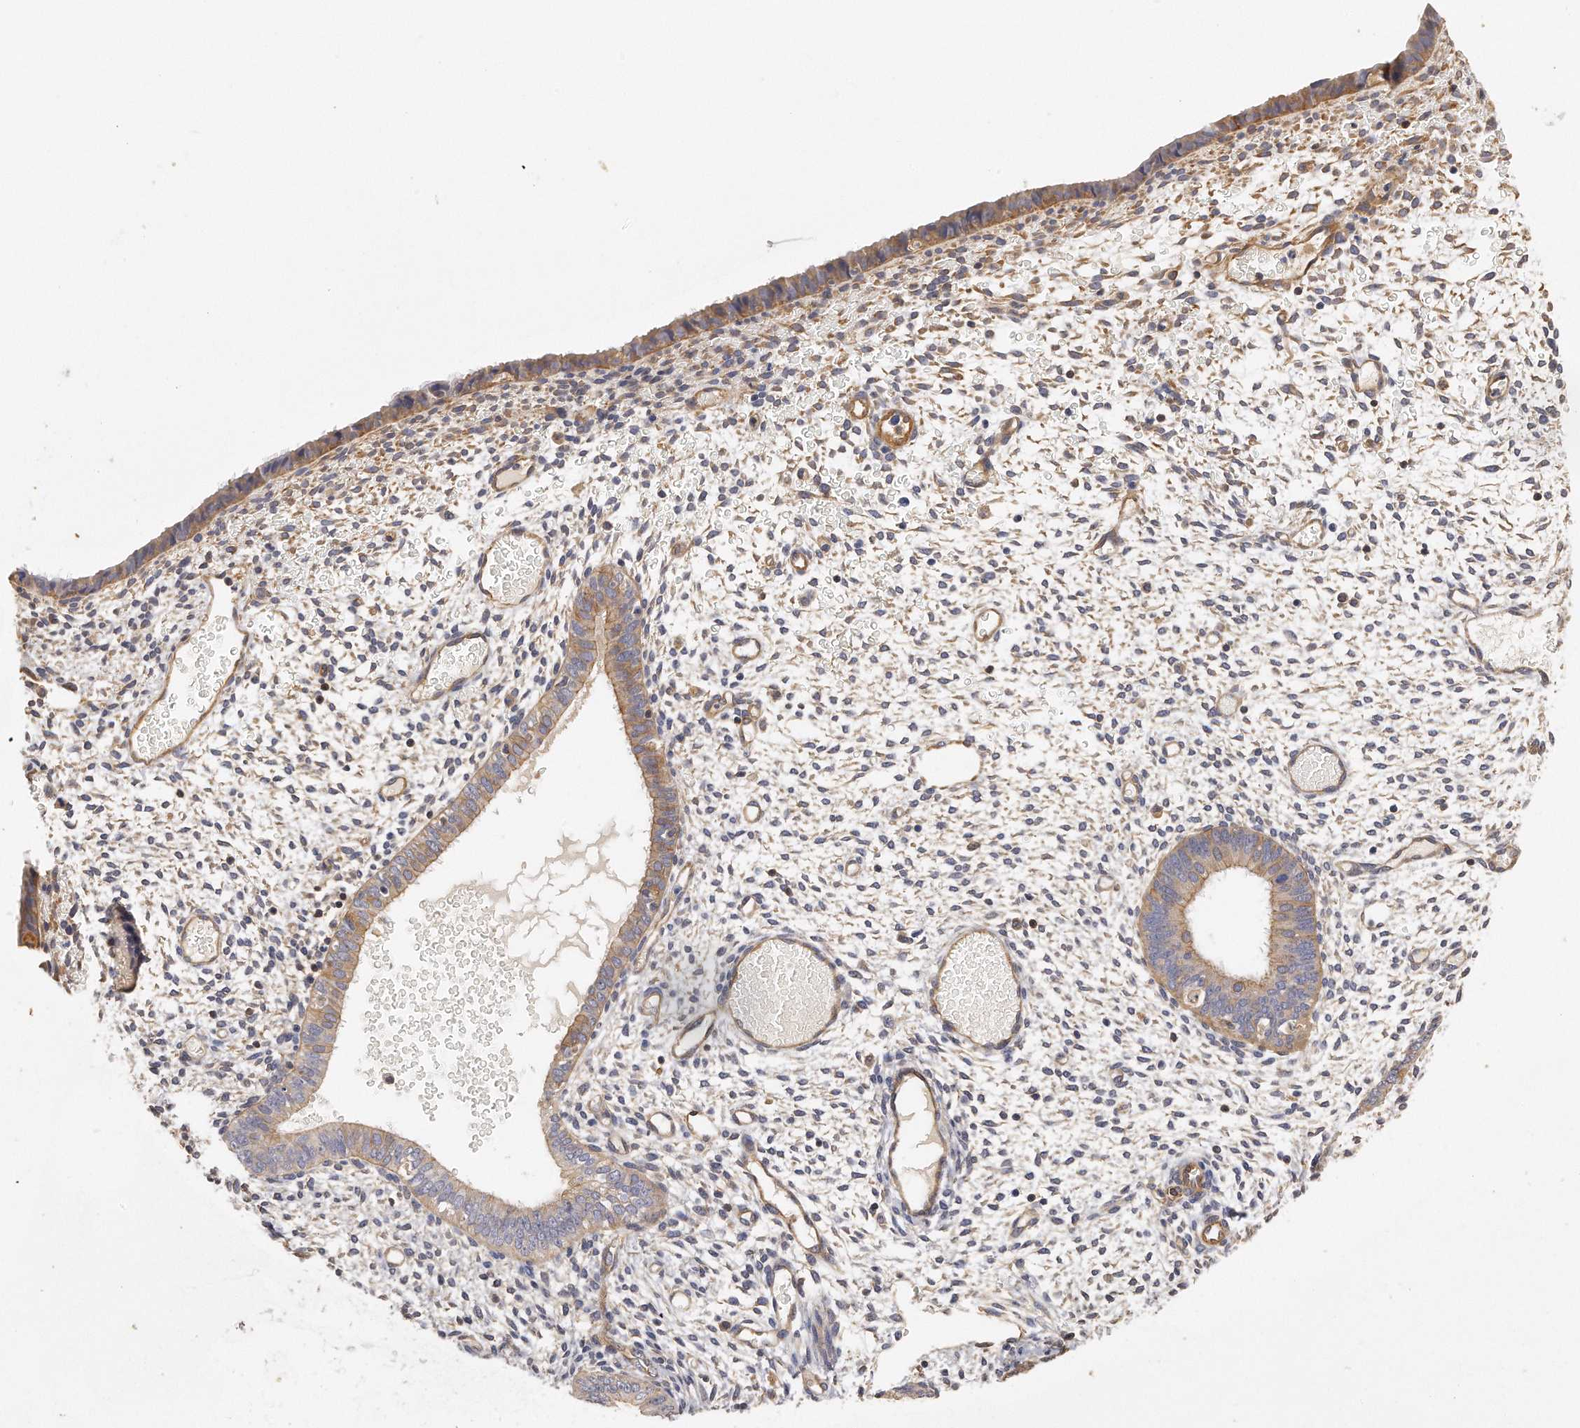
{"staining": {"intensity": "moderate", "quantity": "<25%", "location": "cytoplasmic/membranous"}, "tissue": "endometrium", "cell_type": "Cells in endometrial stroma", "image_type": "normal", "snomed": [{"axis": "morphology", "description": "Normal tissue, NOS"}, {"axis": "topography", "description": "Endometrium"}], "caption": "The image demonstrates staining of unremarkable endometrium, revealing moderate cytoplasmic/membranous protein expression (brown color) within cells in endometrial stroma. The protein of interest is shown in brown color, while the nuclei are stained blue.", "gene": "CHST7", "patient": {"sex": "female", "age": 42}}